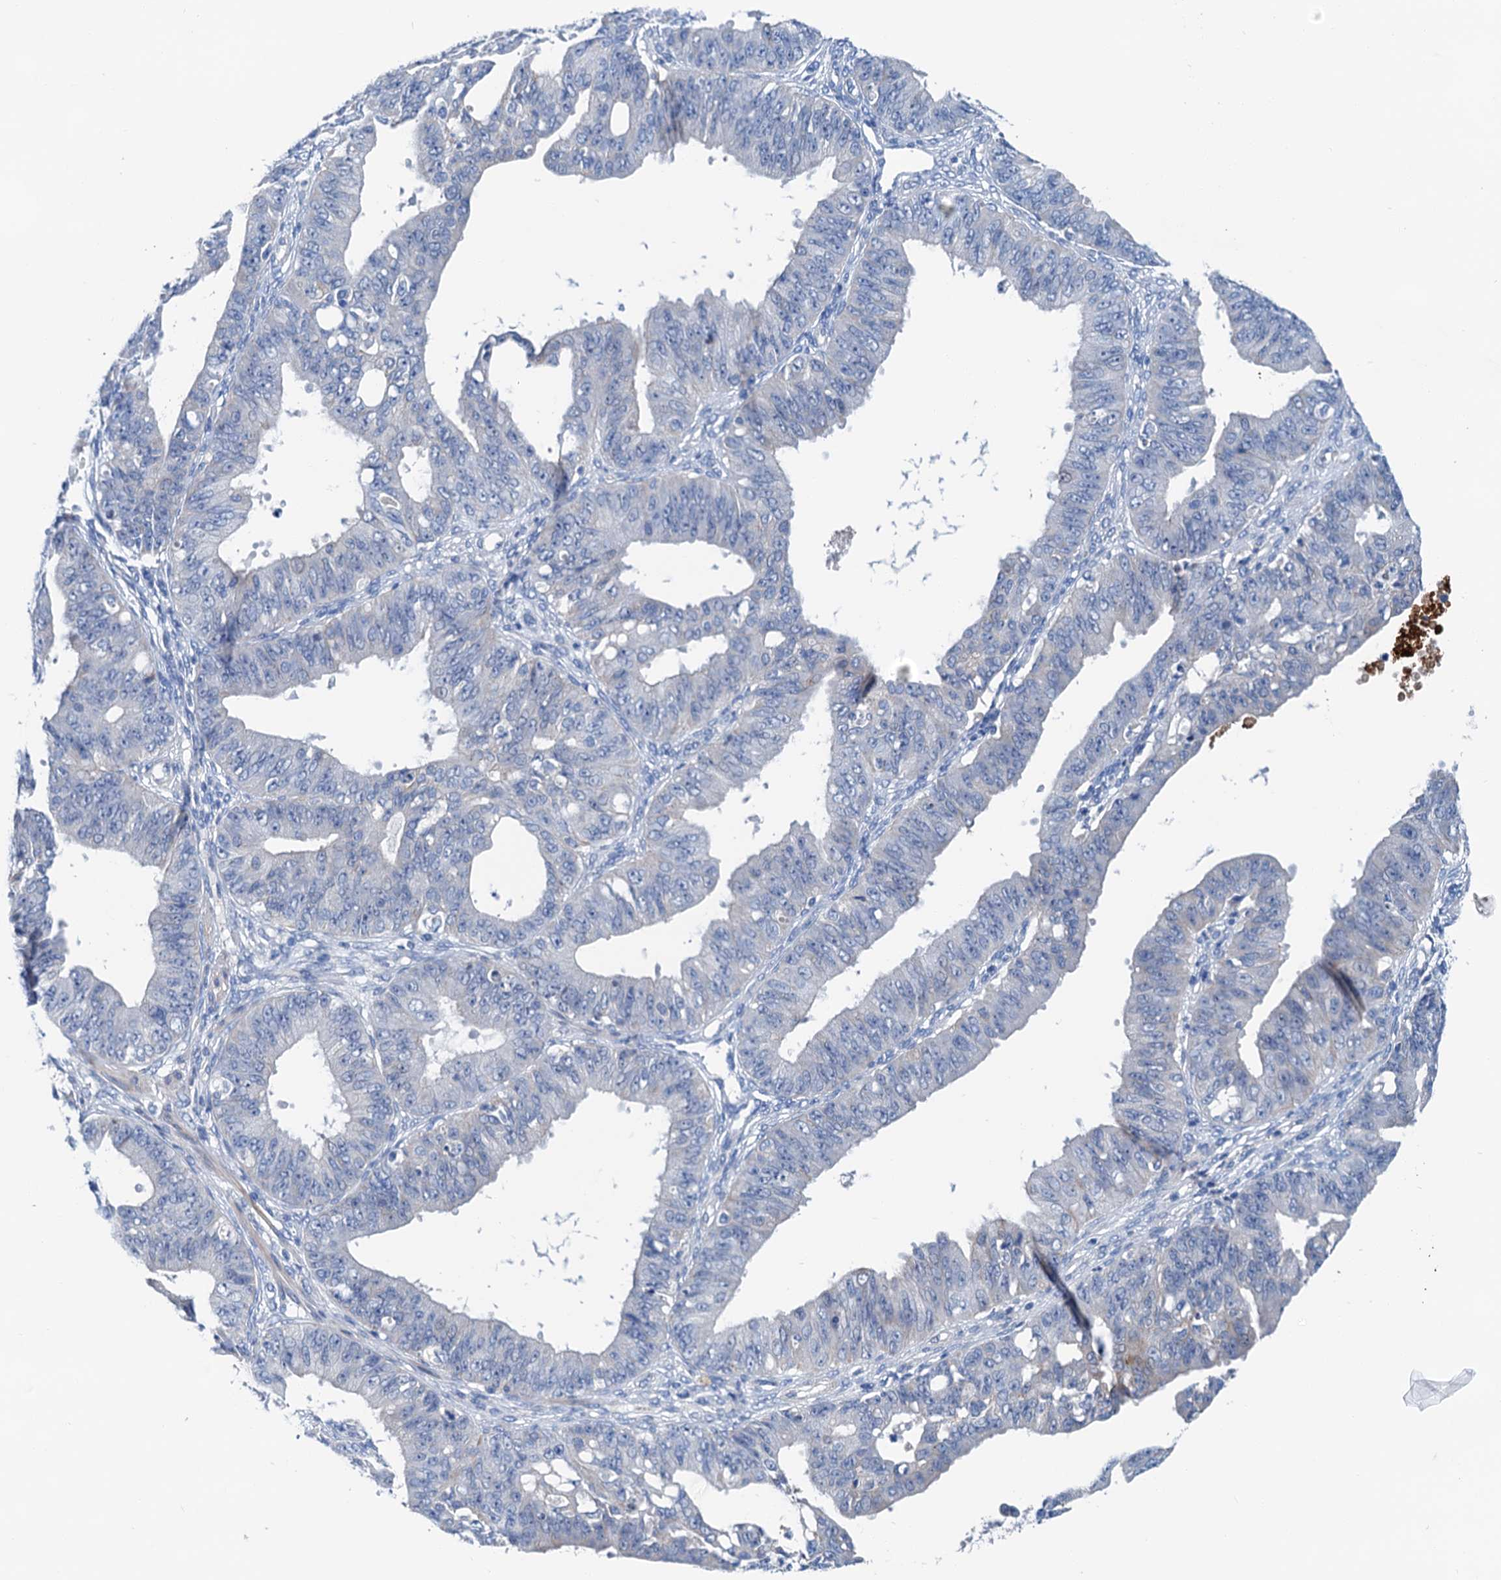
{"staining": {"intensity": "negative", "quantity": "none", "location": "none"}, "tissue": "ovarian cancer", "cell_type": "Tumor cells", "image_type": "cancer", "snomed": [{"axis": "morphology", "description": "Carcinoma, endometroid"}, {"axis": "topography", "description": "Appendix"}, {"axis": "topography", "description": "Ovary"}], "caption": "DAB immunohistochemical staining of human ovarian endometroid carcinoma displays no significant positivity in tumor cells.", "gene": "KNDC1", "patient": {"sex": "female", "age": 42}}